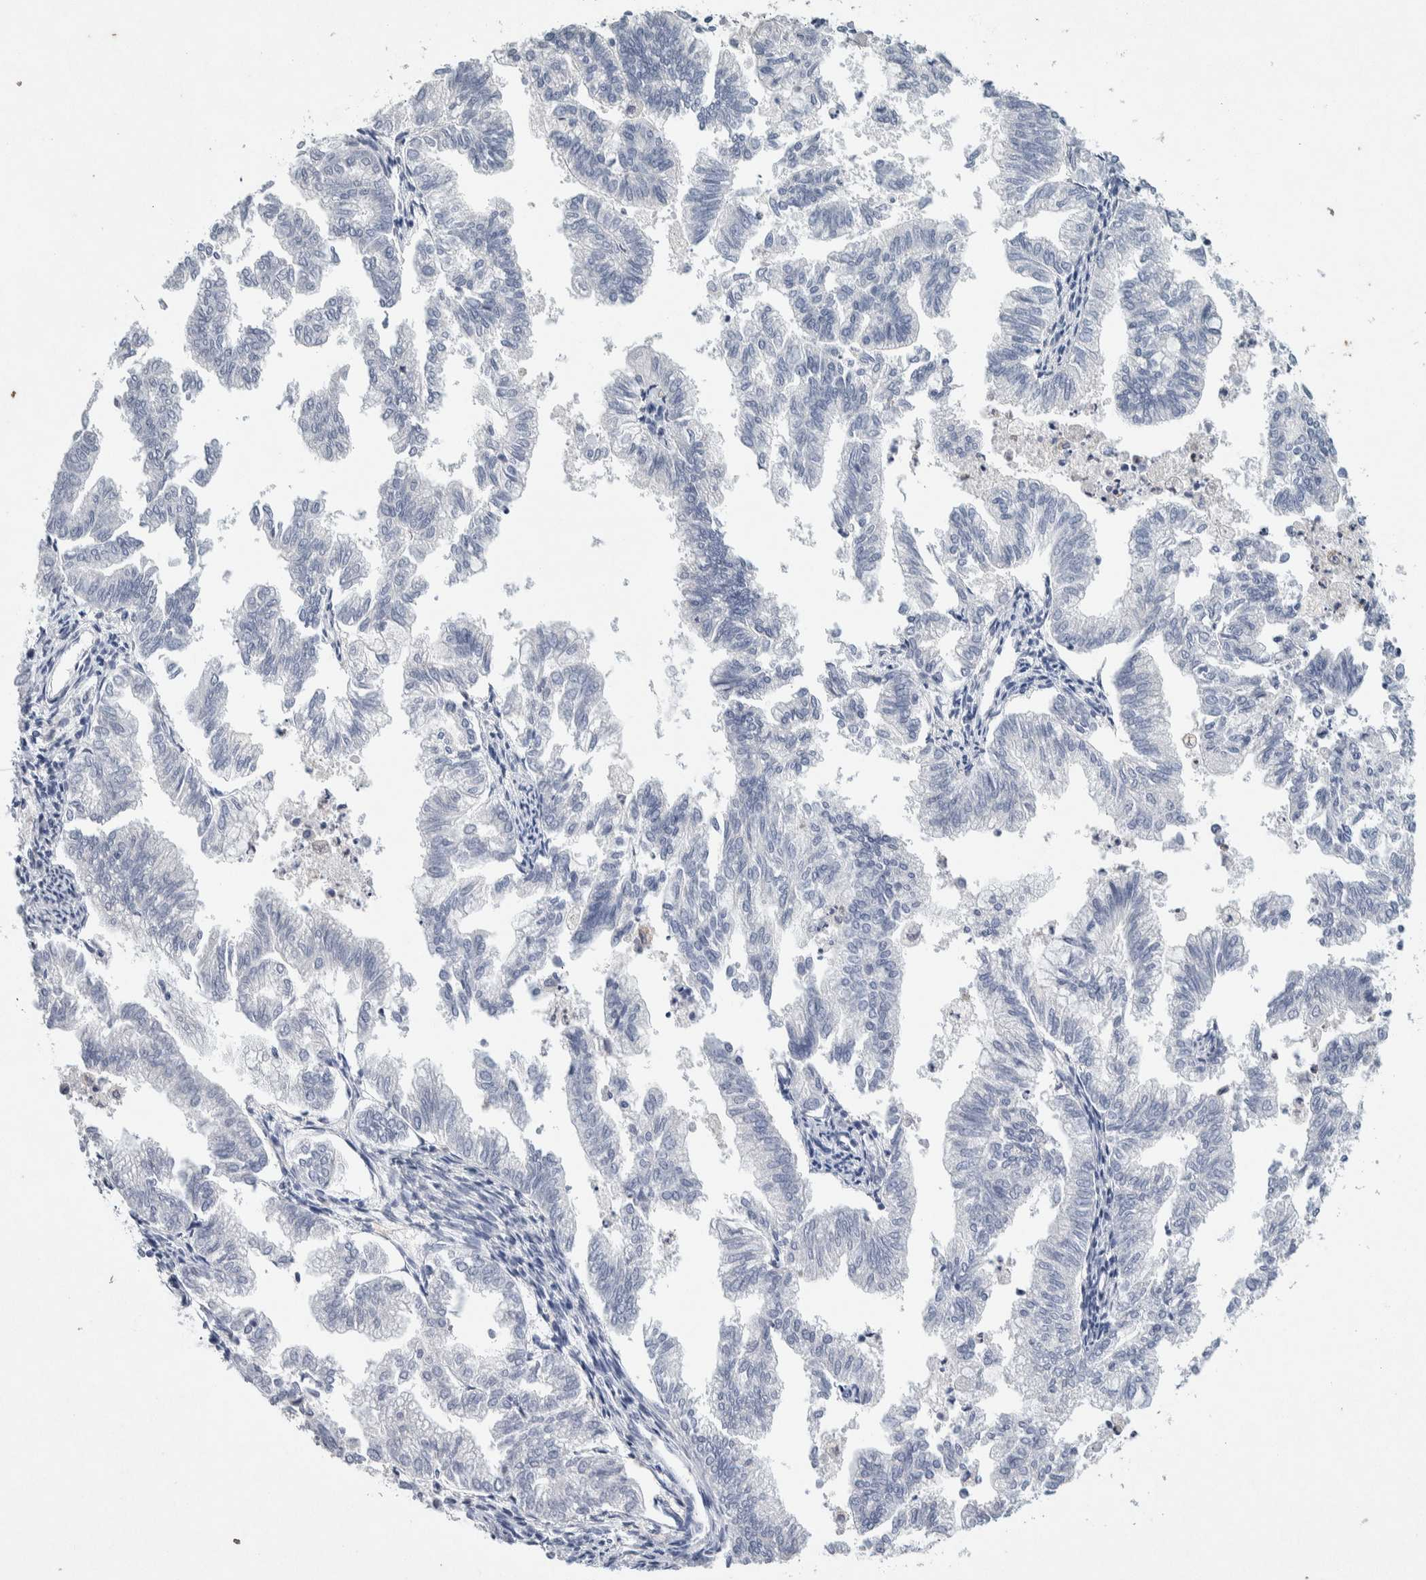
{"staining": {"intensity": "negative", "quantity": "none", "location": "none"}, "tissue": "endometrial cancer", "cell_type": "Tumor cells", "image_type": "cancer", "snomed": [{"axis": "morphology", "description": "Necrosis, NOS"}, {"axis": "morphology", "description": "Adenocarcinoma, NOS"}, {"axis": "topography", "description": "Endometrium"}], "caption": "The photomicrograph shows no significant expression in tumor cells of endometrial cancer (adenocarcinoma).", "gene": "NCF2", "patient": {"sex": "female", "age": 79}}